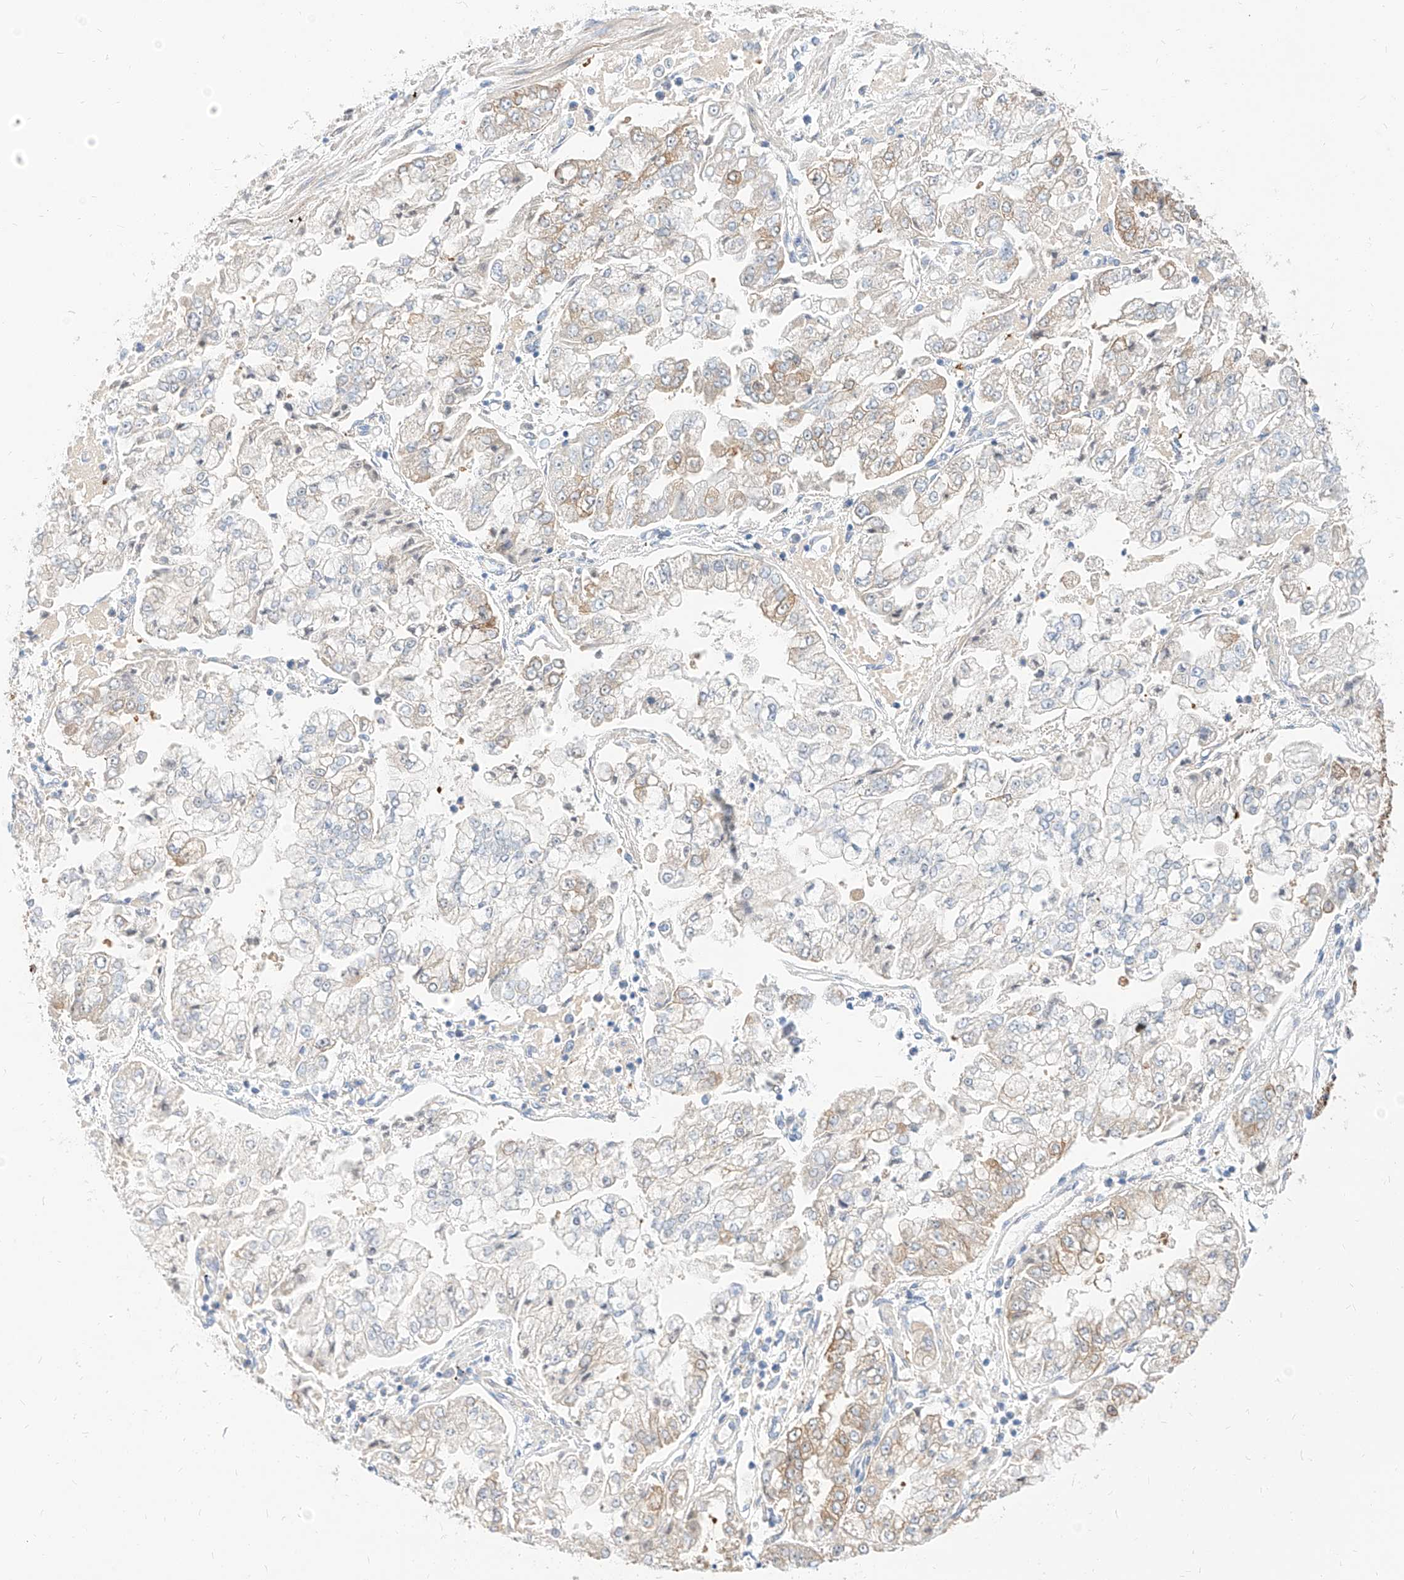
{"staining": {"intensity": "moderate", "quantity": "25%-75%", "location": "cytoplasmic/membranous"}, "tissue": "stomach cancer", "cell_type": "Tumor cells", "image_type": "cancer", "snomed": [{"axis": "morphology", "description": "Adenocarcinoma, NOS"}, {"axis": "topography", "description": "Stomach"}], "caption": "The micrograph reveals immunohistochemical staining of adenocarcinoma (stomach). There is moderate cytoplasmic/membranous staining is seen in approximately 25%-75% of tumor cells. (Stains: DAB (3,3'-diaminobenzidine) in brown, nuclei in blue, Microscopy: brightfield microscopy at high magnification).", "gene": "MAP7", "patient": {"sex": "male", "age": 76}}